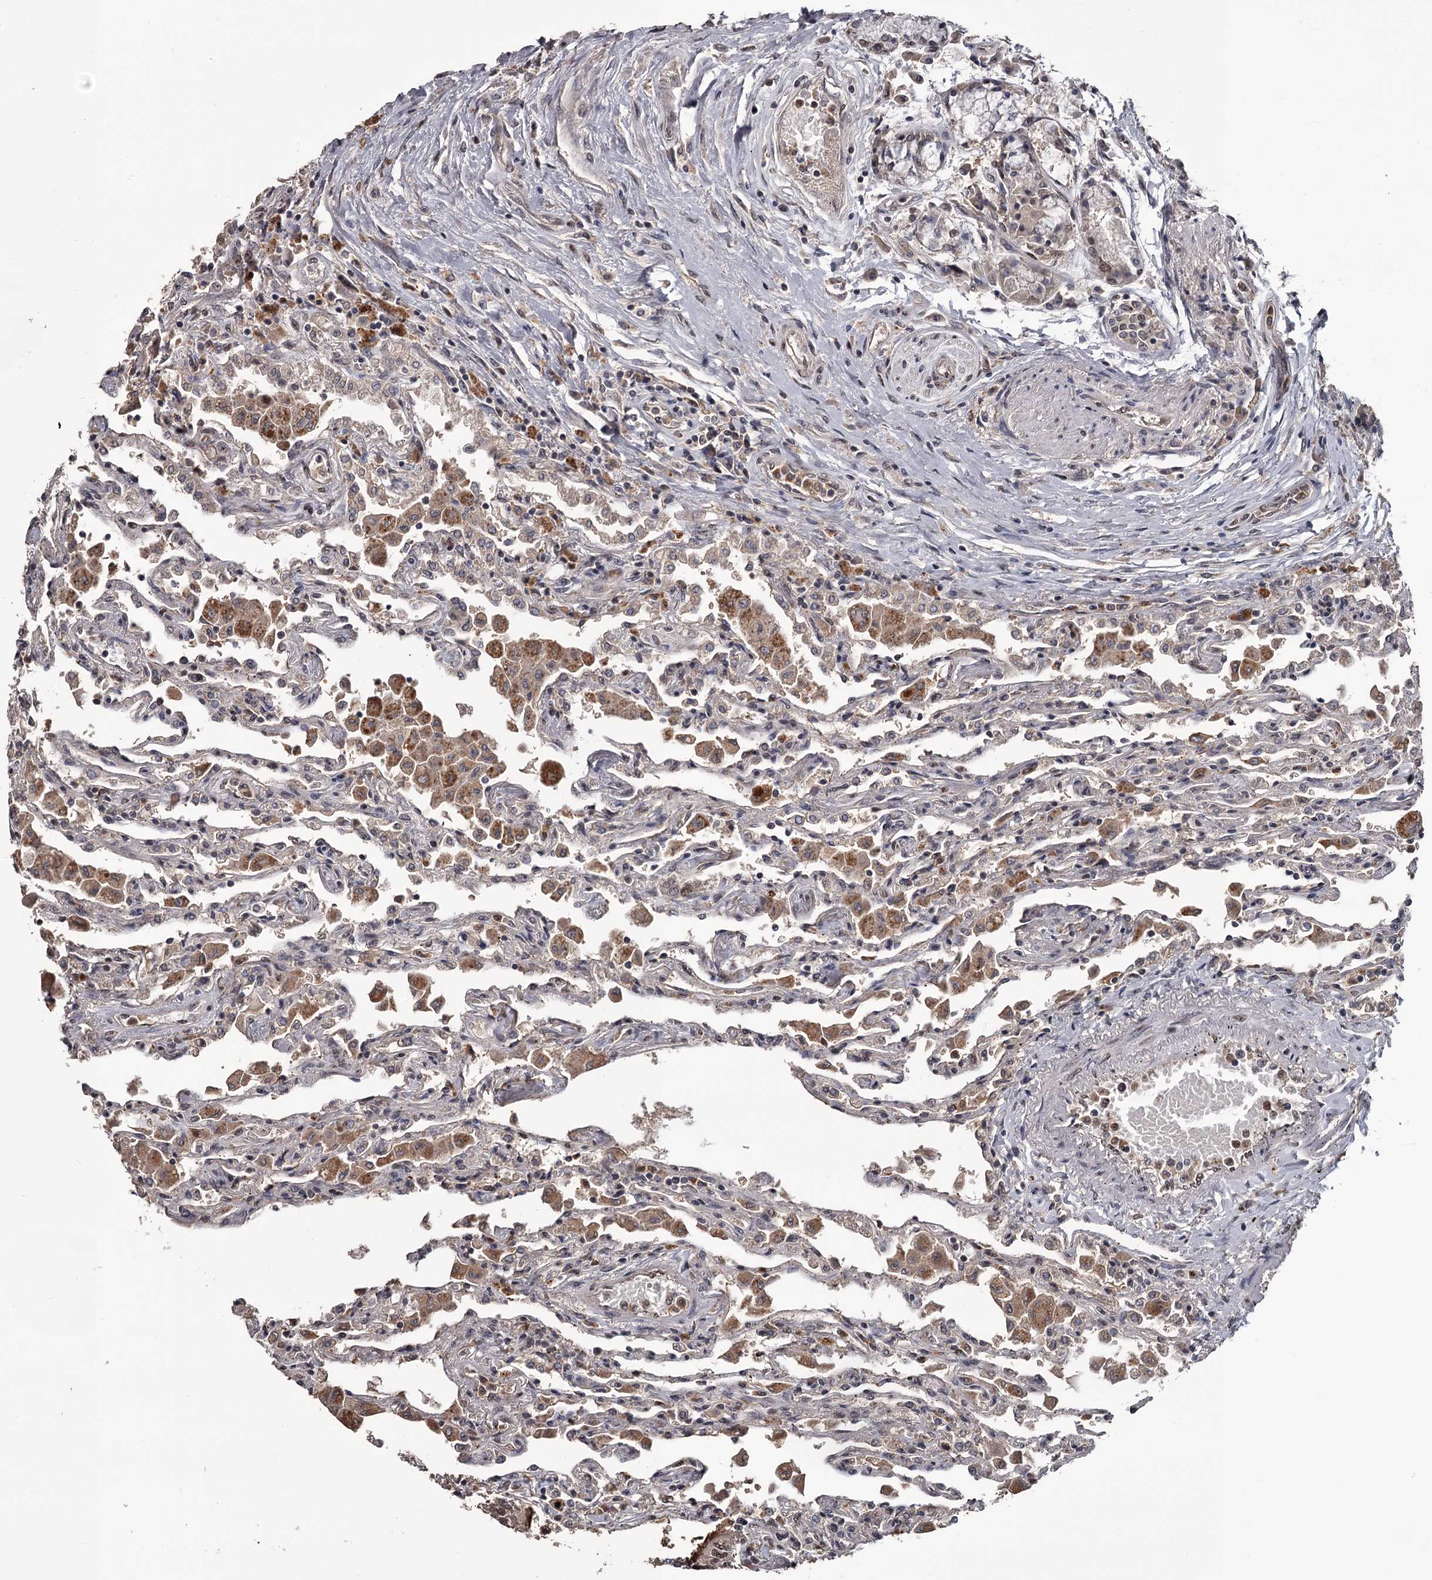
{"staining": {"intensity": "moderate", "quantity": "<25%", "location": "nuclear"}, "tissue": "lung", "cell_type": "Alveolar cells", "image_type": "normal", "snomed": [{"axis": "morphology", "description": "Normal tissue, NOS"}, {"axis": "topography", "description": "Bronchus"}, {"axis": "topography", "description": "Lung"}], "caption": "The image exhibits staining of normal lung, revealing moderate nuclear protein staining (brown color) within alveolar cells.", "gene": "PRPF40B", "patient": {"sex": "female", "age": 49}}